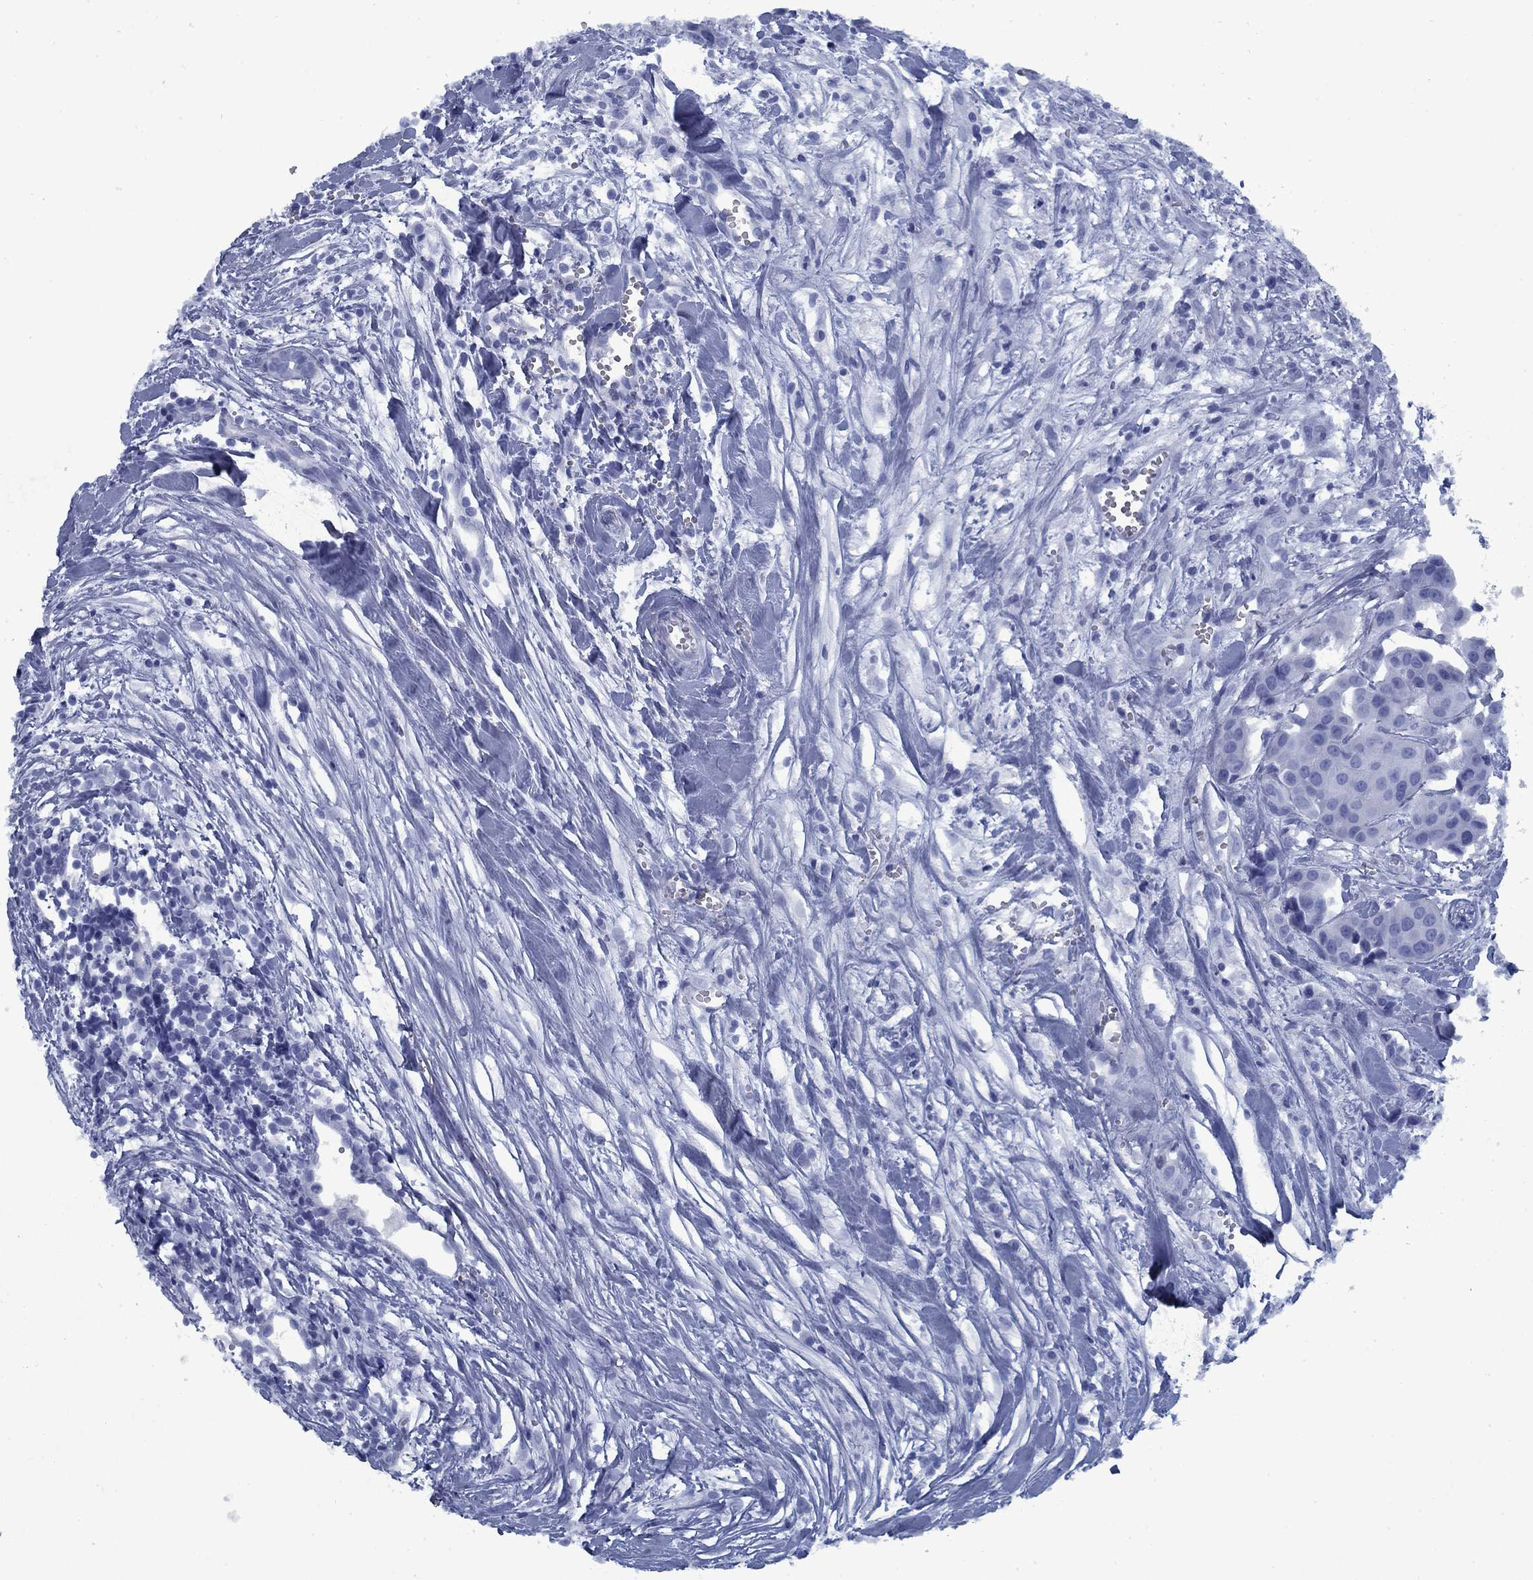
{"staining": {"intensity": "negative", "quantity": "none", "location": "none"}, "tissue": "head and neck cancer", "cell_type": "Tumor cells", "image_type": "cancer", "snomed": [{"axis": "morphology", "description": "Adenocarcinoma, NOS"}, {"axis": "topography", "description": "Head-Neck"}], "caption": "There is no significant expression in tumor cells of adenocarcinoma (head and neck).", "gene": "PNMA8A", "patient": {"sex": "male", "age": 76}}